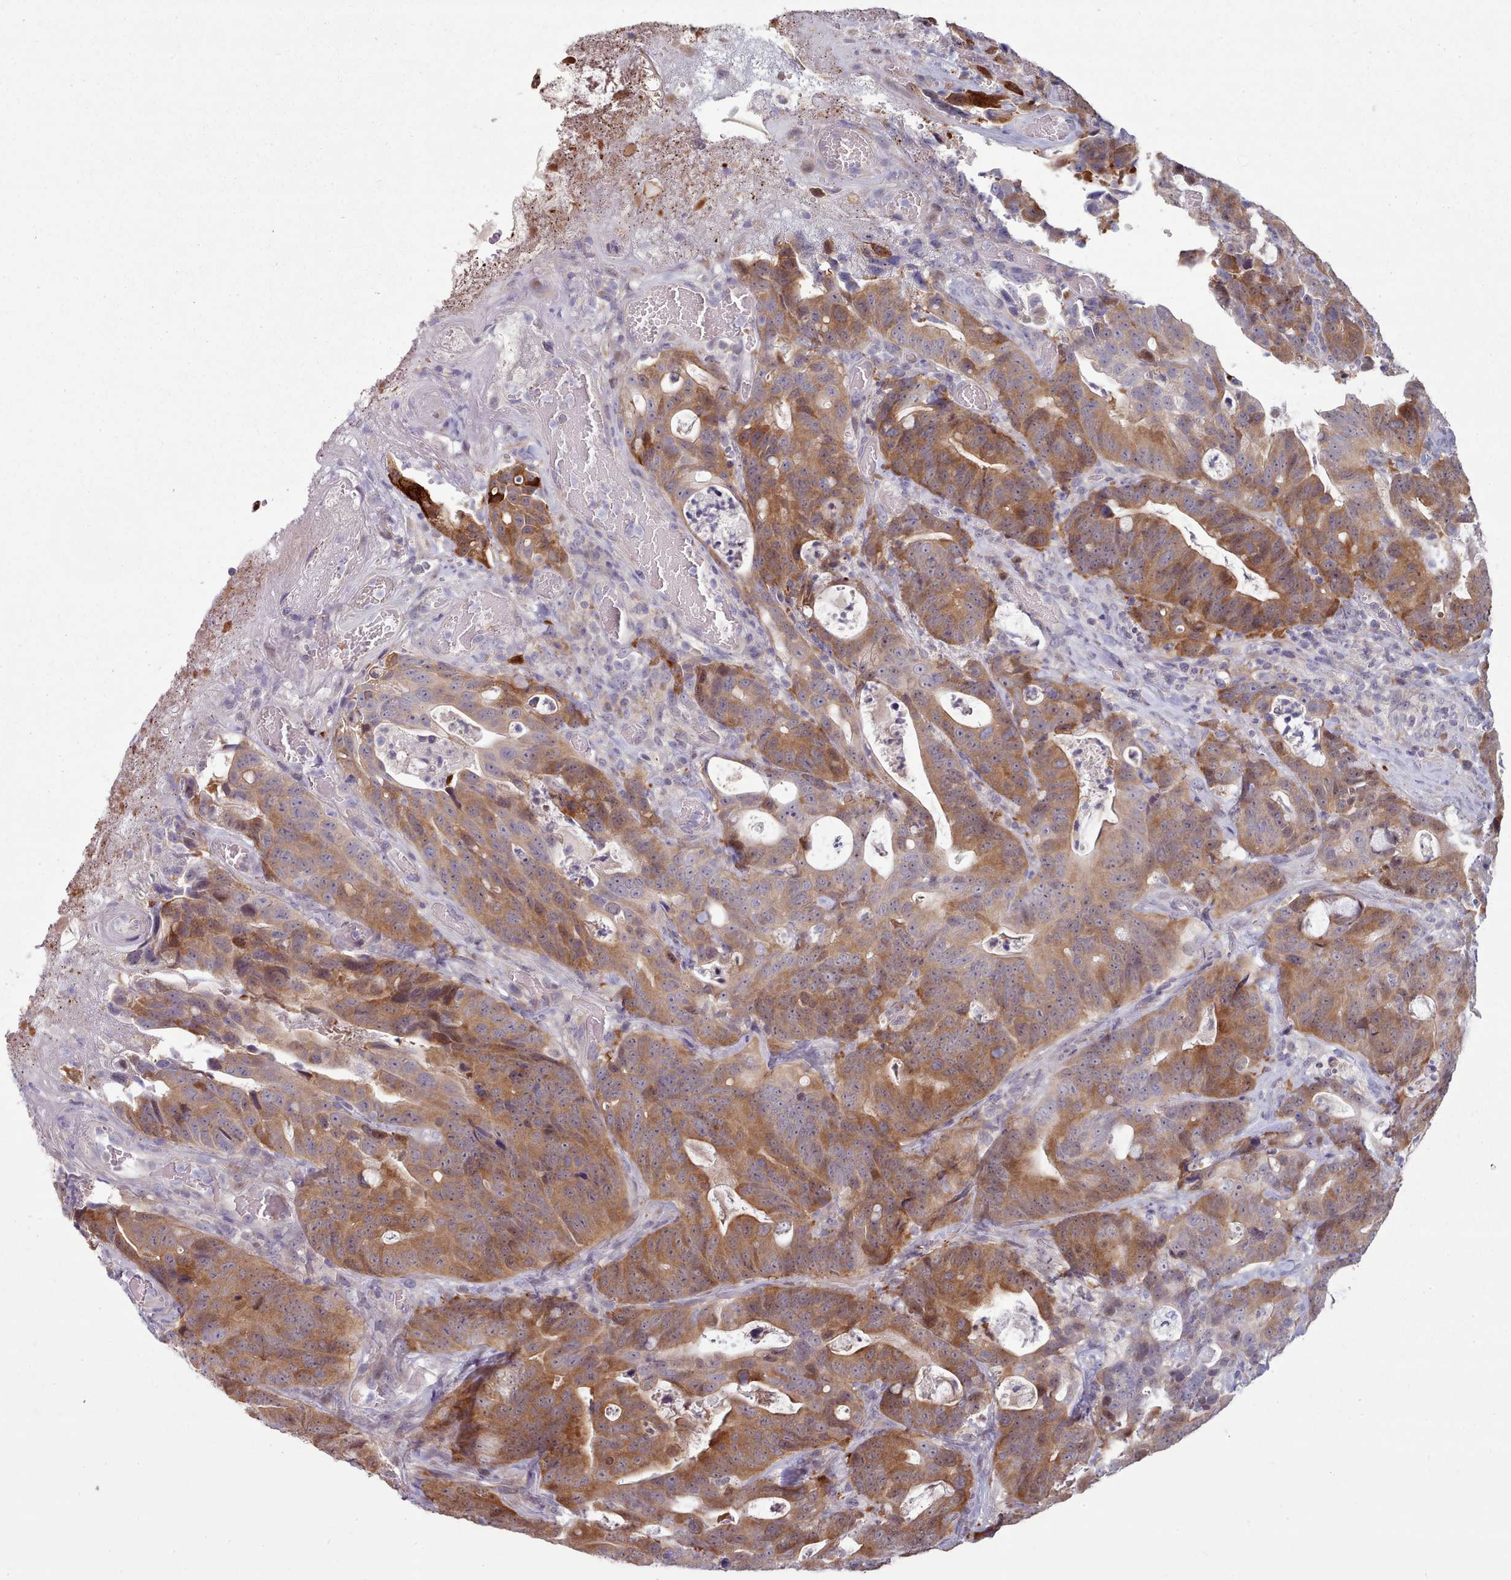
{"staining": {"intensity": "moderate", "quantity": ">75%", "location": "cytoplasmic/membranous,nuclear"}, "tissue": "colorectal cancer", "cell_type": "Tumor cells", "image_type": "cancer", "snomed": [{"axis": "morphology", "description": "Adenocarcinoma, NOS"}, {"axis": "topography", "description": "Colon"}], "caption": "Adenocarcinoma (colorectal) was stained to show a protein in brown. There is medium levels of moderate cytoplasmic/membranous and nuclear staining in approximately >75% of tumor cells. The staining was performed using DAB (3,3'-diaminobenzidine), with brown indicating positive protein expression. Nuclei are stained blue with hematoxylin.", "gene": "CLNS1A", "patient": {"sex": "female", "age": 82}}